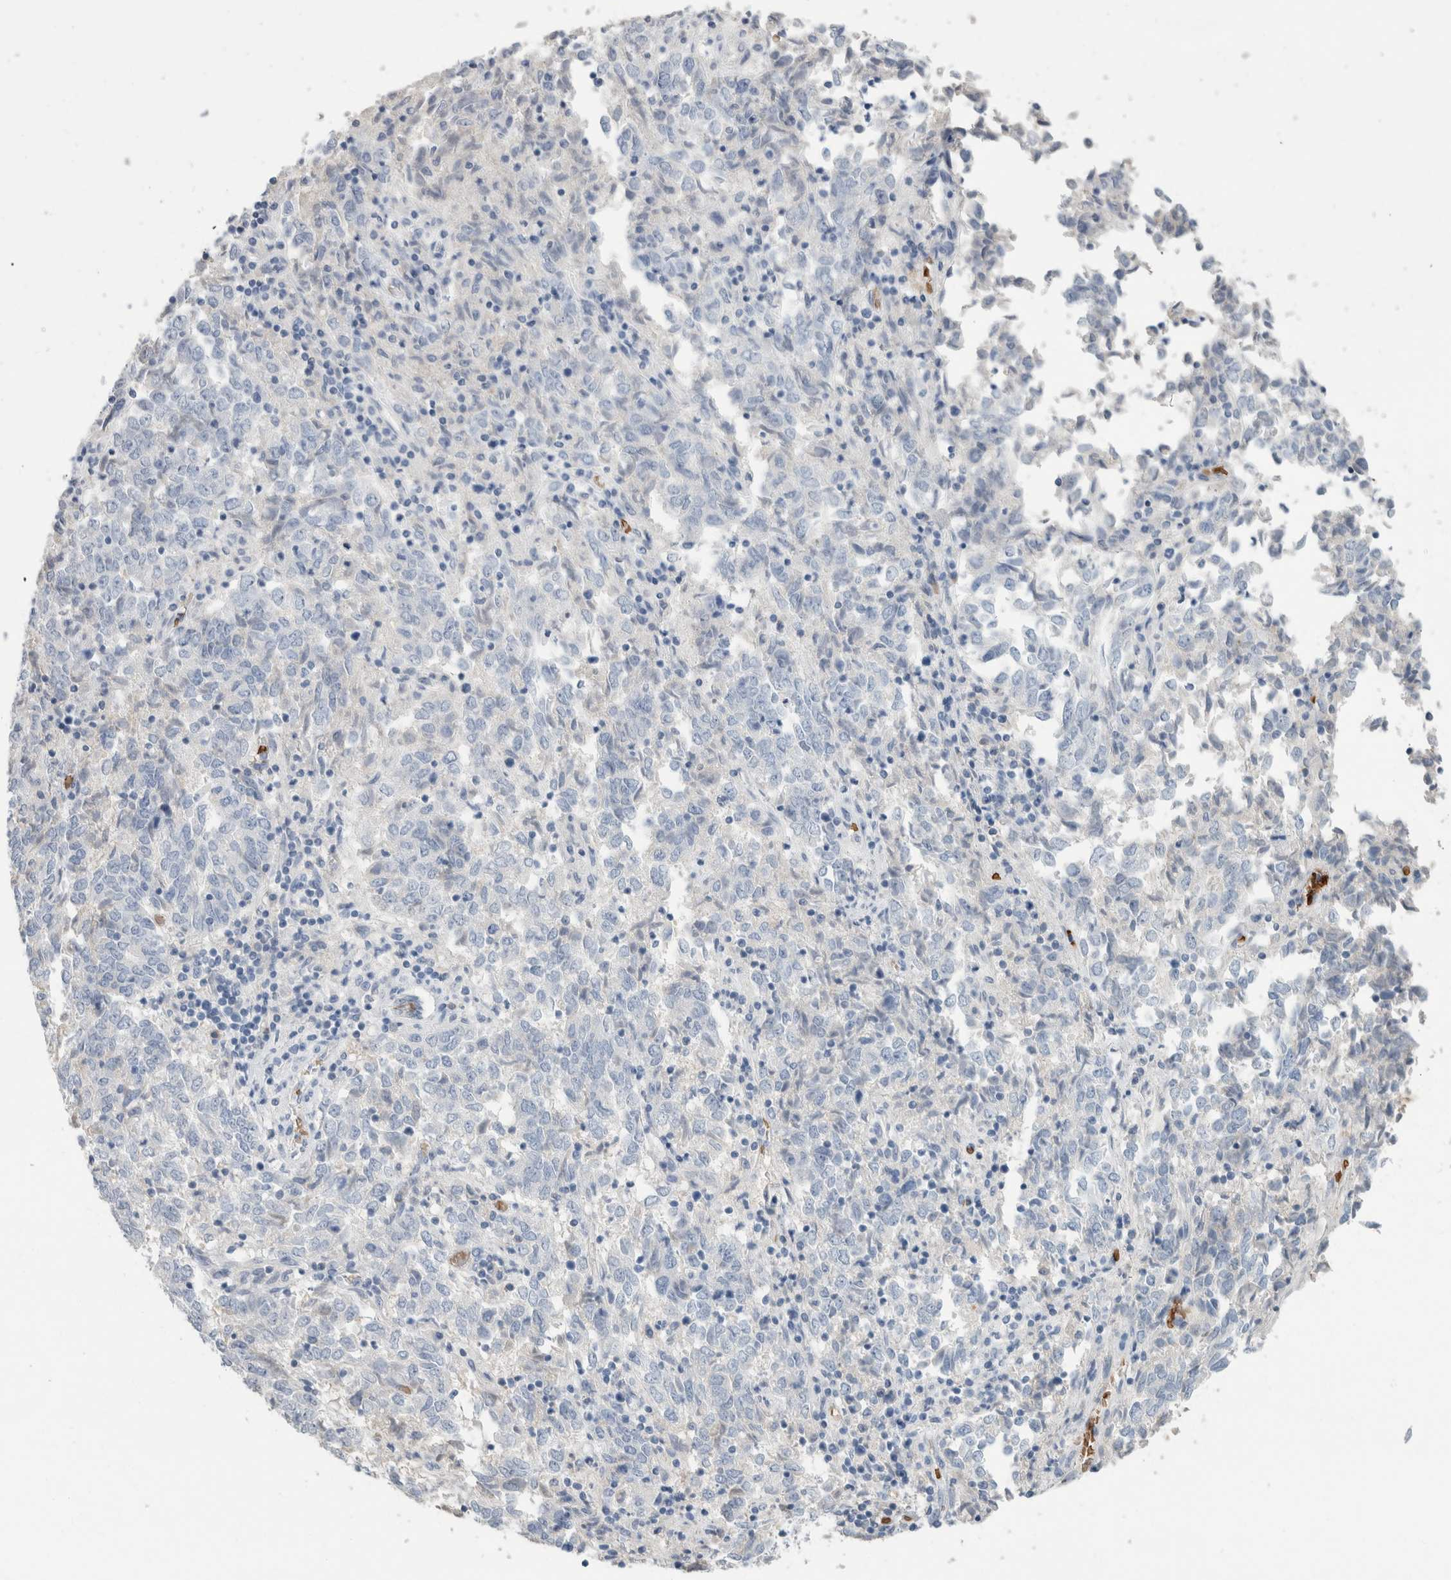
{"staining": {"intensity": "negative", "quantity": "none", "location": "none"}, "tissue": "endometrial cancer", "cell_type": "Tumor cells", "image_type": "cancer", "snomed": [{"axis": "morphology", "description": "Adenocarcinoma, NOS"}, {"axis": "topography", "description": "Endometrium"}], "caption": "Adenocarcinoma (endometrial) was stained to show a protein in brown. There is no significant expression in tumor cells.", "gene": "CA1", "patient": {"sex": "female", "age": 80}}